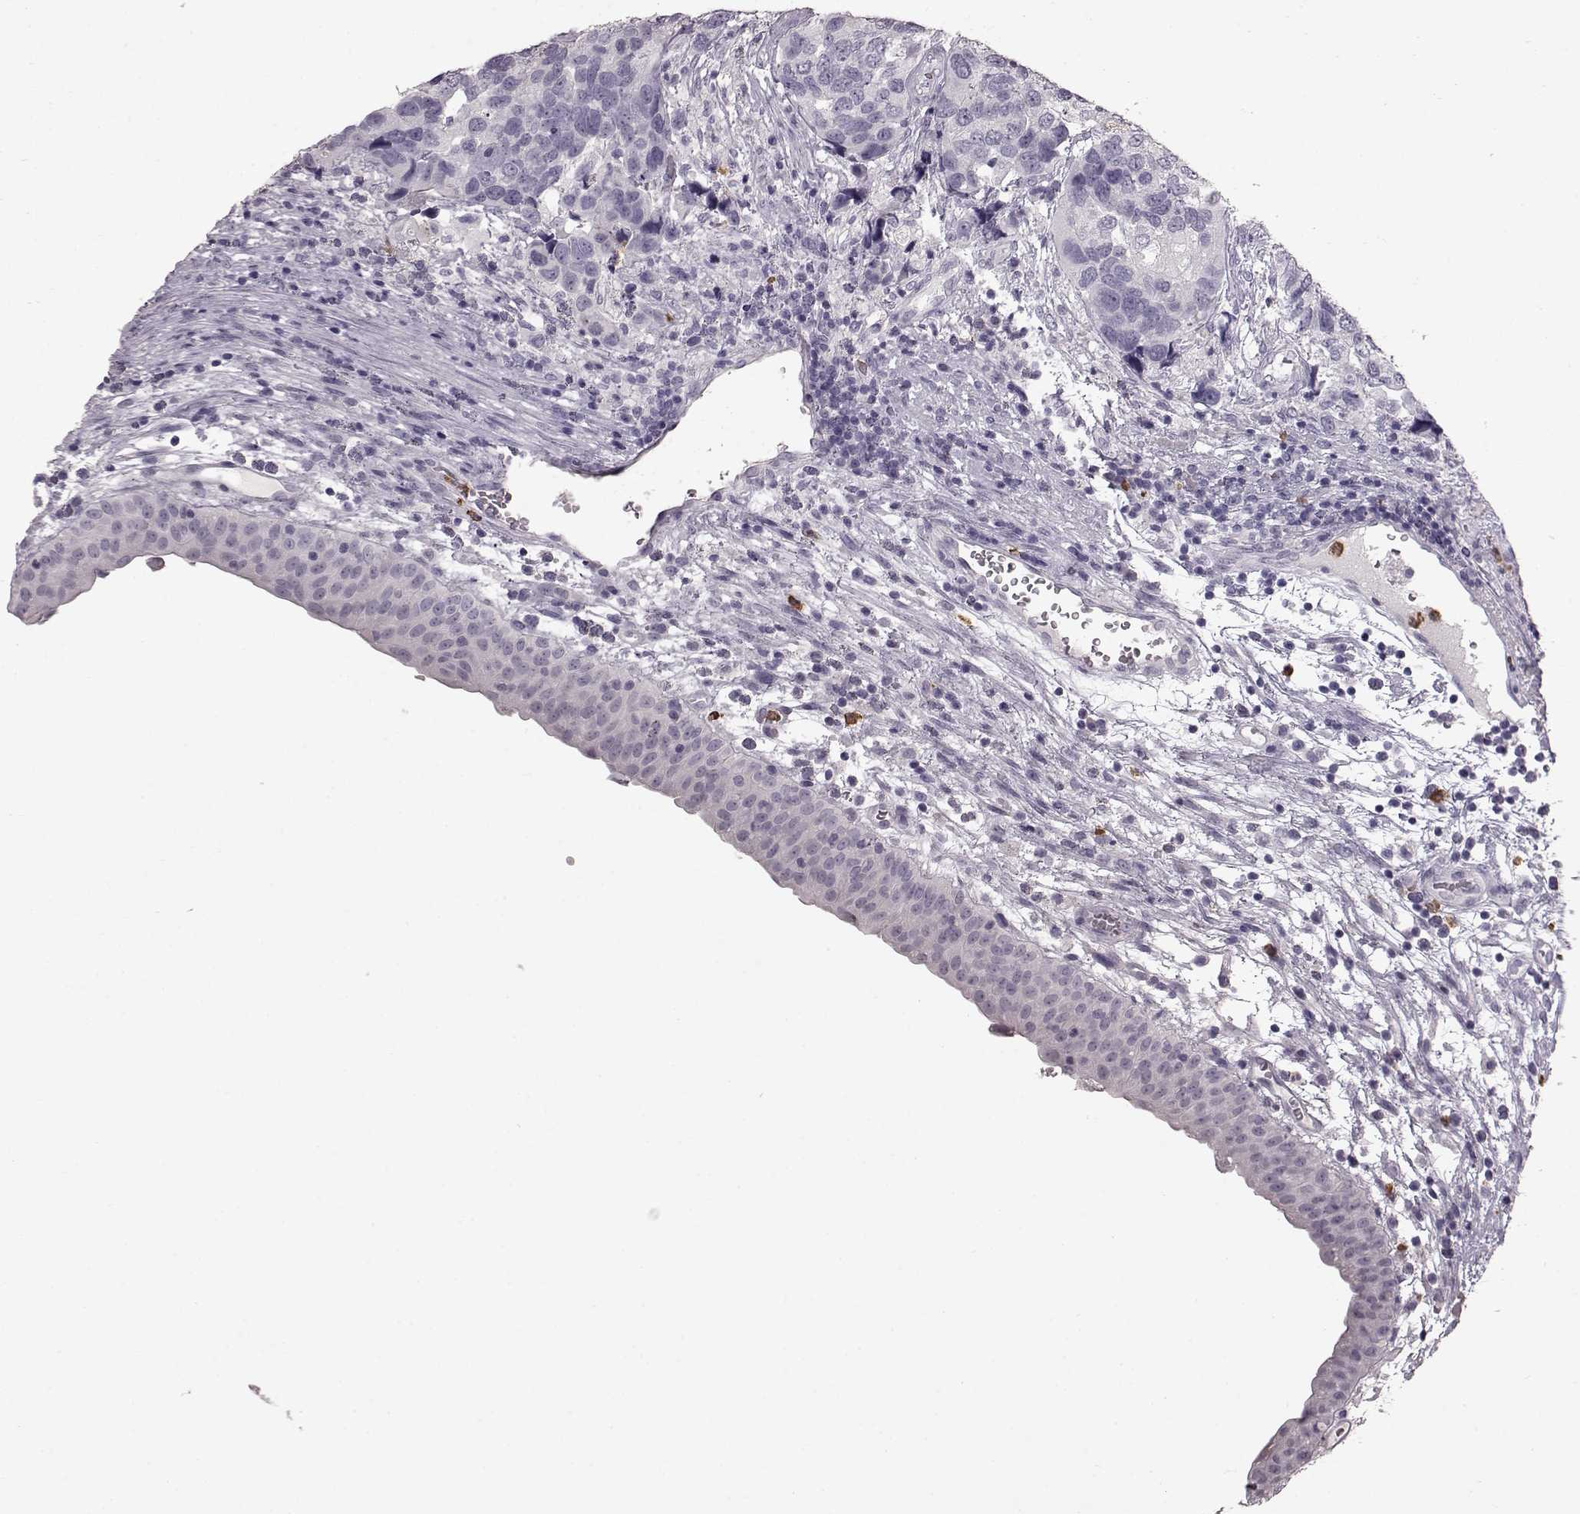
{"staining": {"intensity": "negative", "quantity": "none", "location": "none"}, "tissue": "urothelial cancer", "cell_type": "Tumor cells", "image_type": "cancer", "snomed": [{"axis": "morphology", "description": "Urothelial carcinoma, High grade"}, {"axis": "topography", "description": "Urinary bladder"}], "caption": "Urothelial carcinoma (high-grade) stained for a protein using immunohistochemistry shows no expression tumor cells.", "gene": "FUT4", "patient": {"sex": "male", "age": 60}}